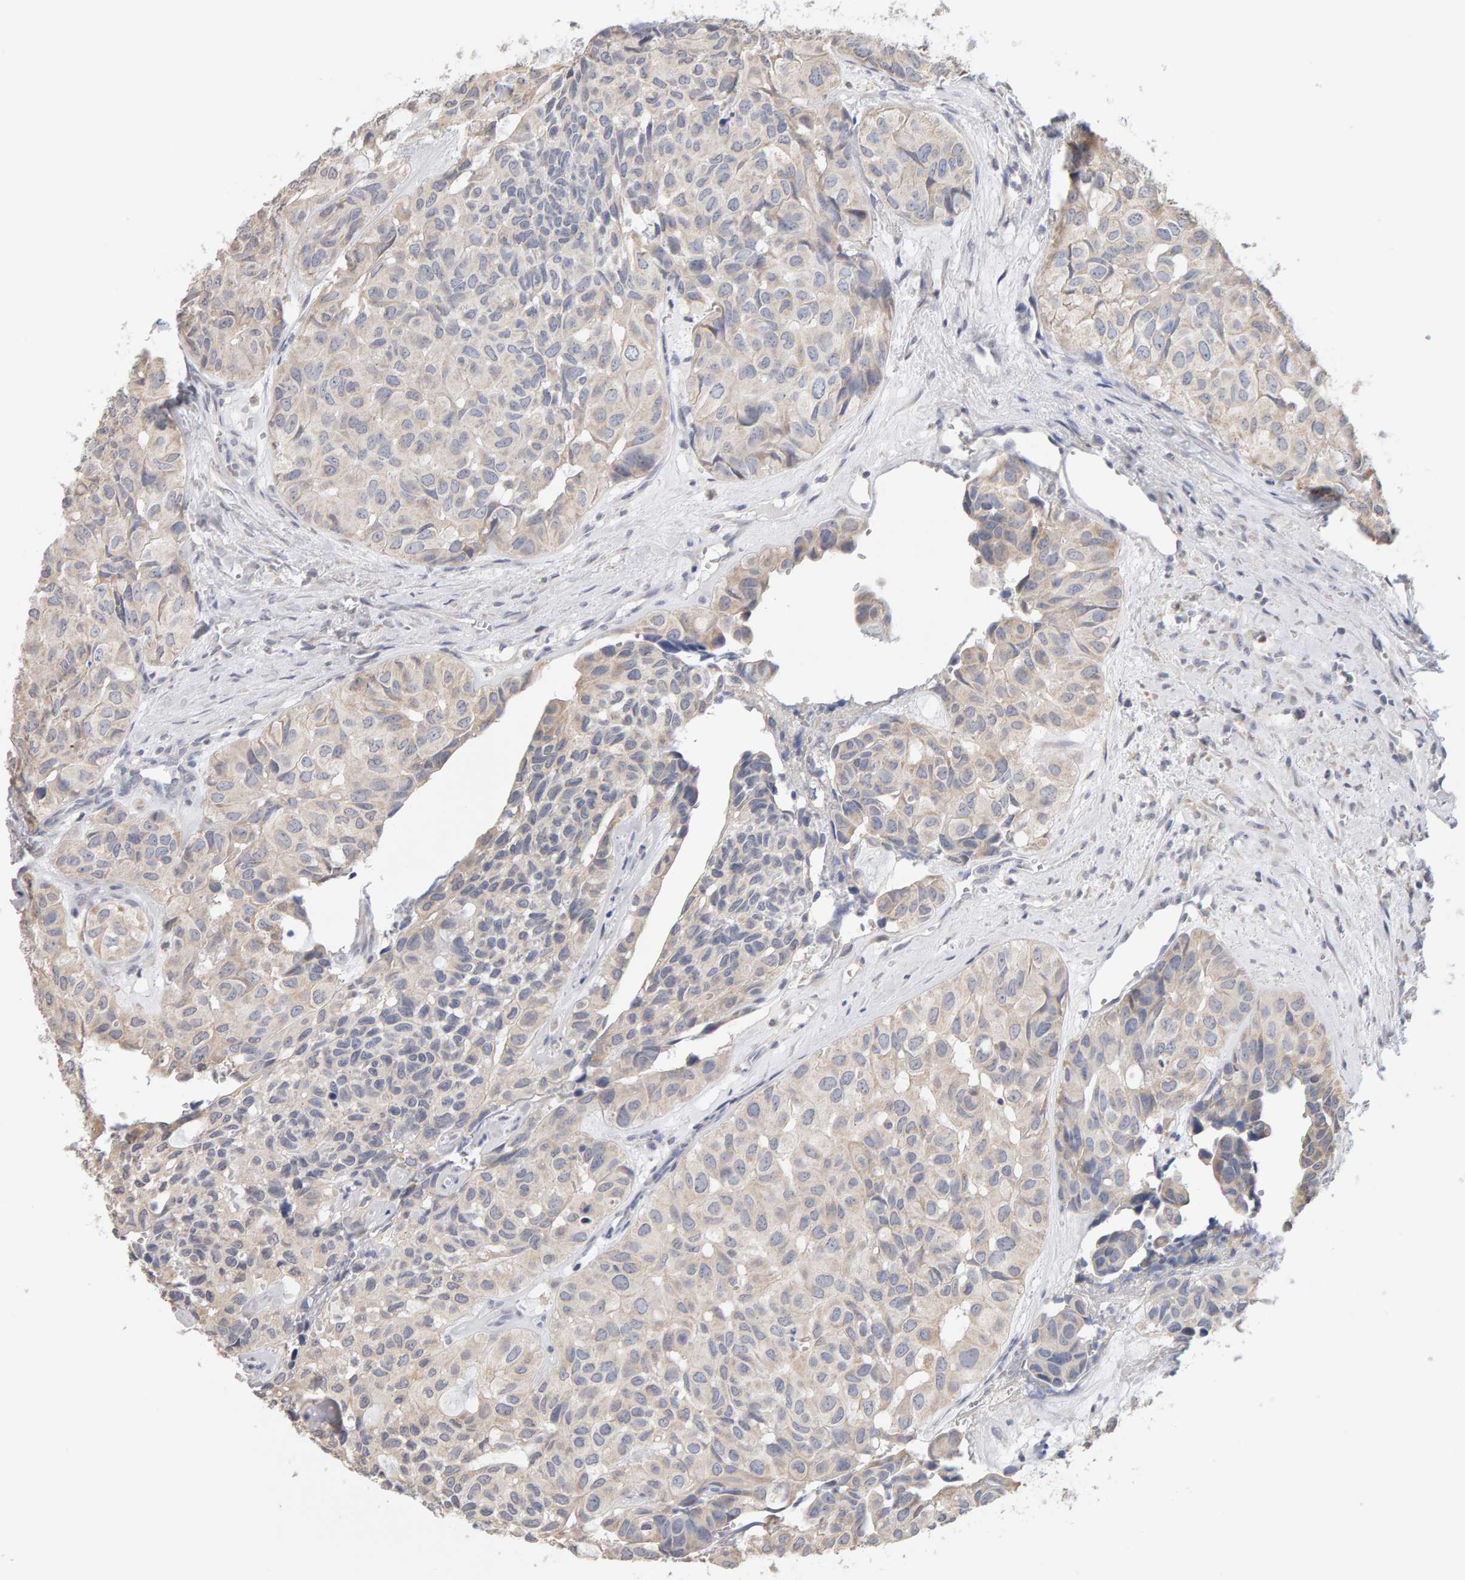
{"staining": {"intensity": "weak", "quantity": "<25%", "location": "cytoplasmic/membranous"}, "tissue": "head and neck cancer", "cell_type": "Tumor cells", "image_type": "cancer", "snomed": [{"axis": "morphology", "description": "Adenocarcinoma, NOS"}, {"axis": "topography", "description": "Salivary gland, NOS"}, {"axis": "topography", "description": "Head-Neck"}], "caption": "Image shows no protein positivity in tumor cells of head and neck adenocarcinoma tissue.", "gene": "SGPL1", "patient": {"sex": "female", "age": 76}}